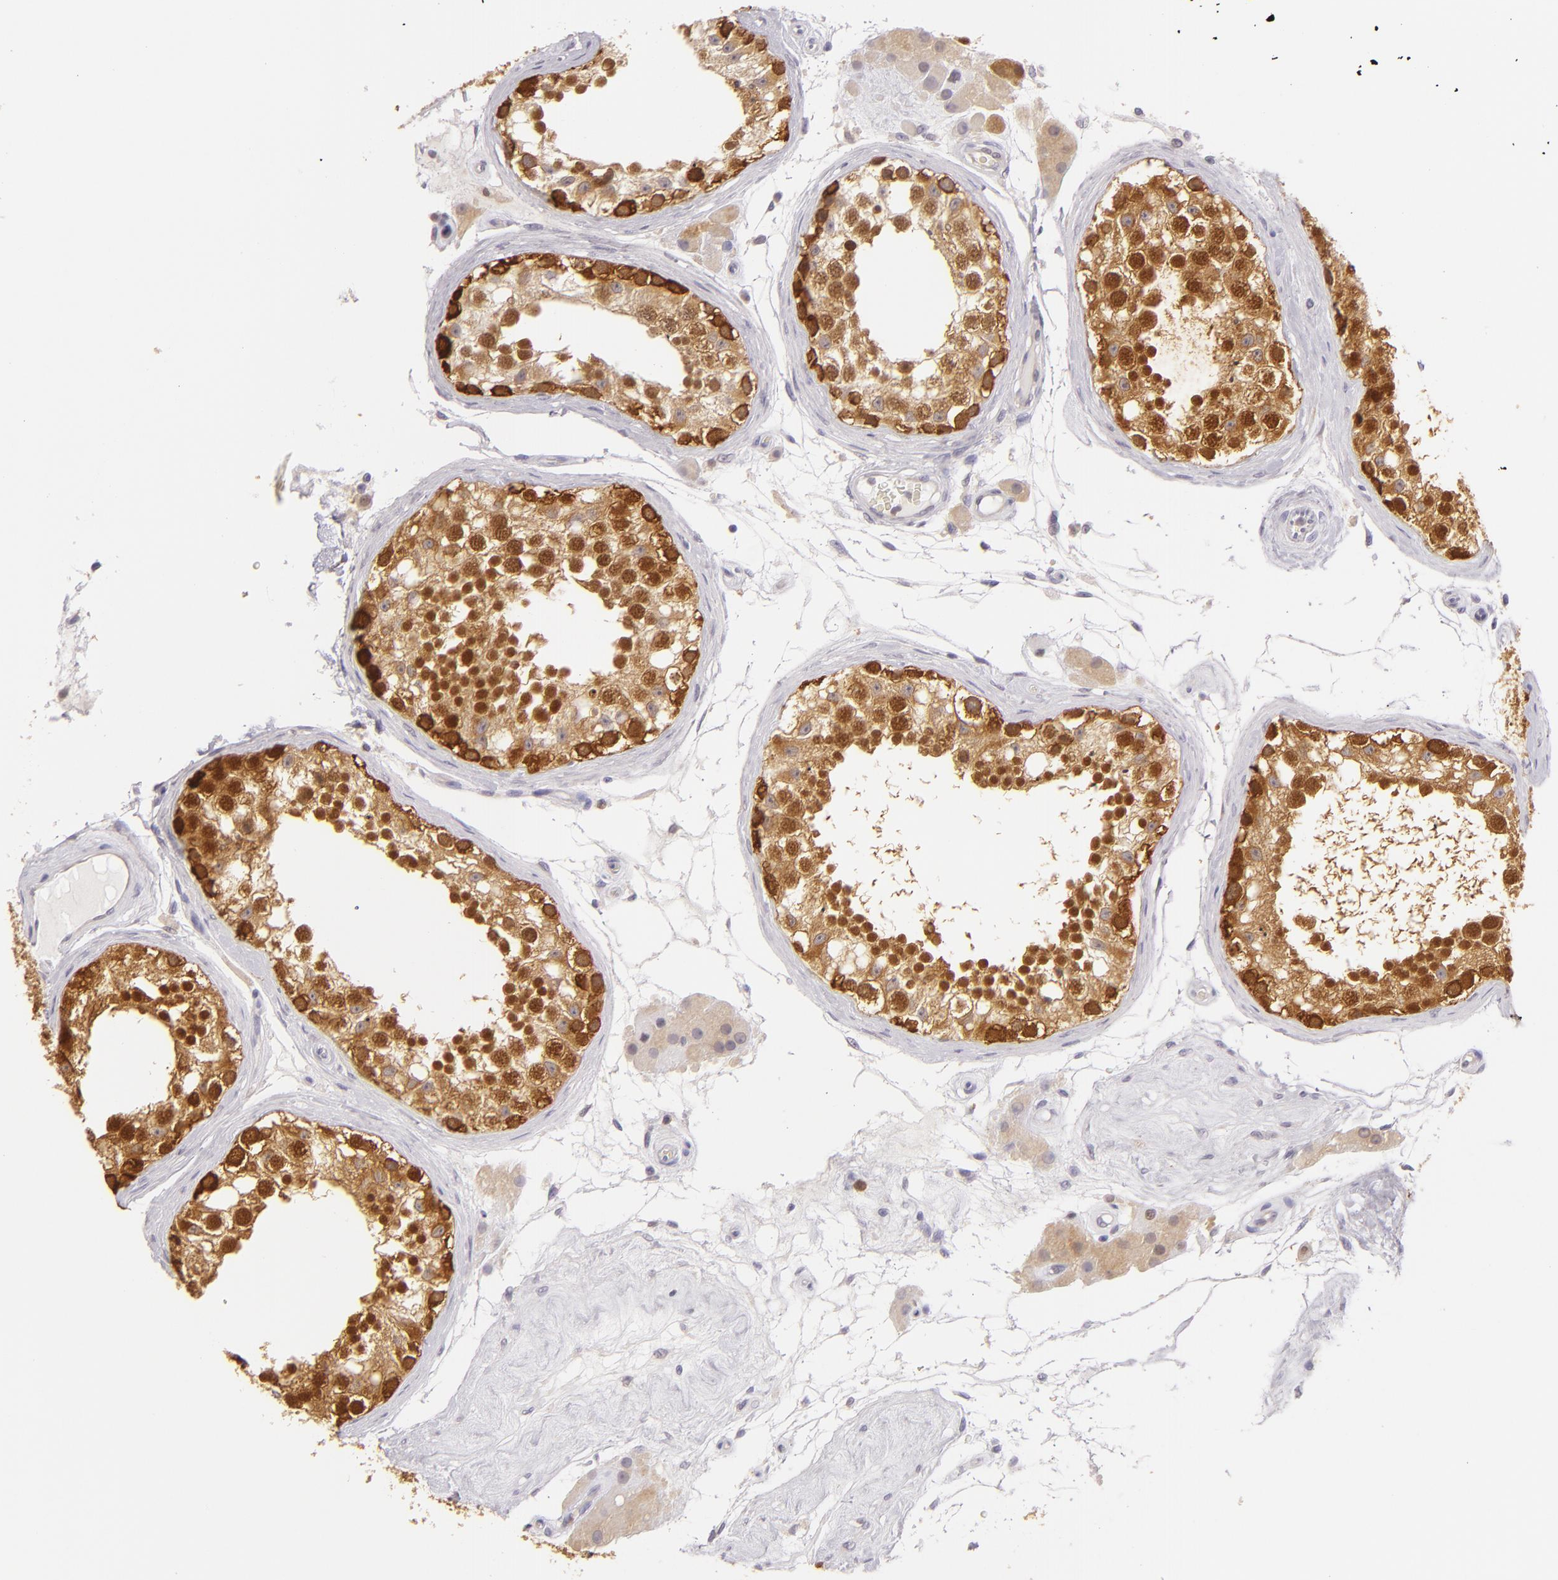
{"staining": {"intensity": "strong", "quantity": ">75%", "location": "cytoplasmic/membranous,nuclear"}, "tissue": "testis", "cell_type": "Cells in seminiferous ducts", "image_type": "normal", "snomed": [{"axis": "morphology", "description": "Normal tissue, NOS"}, {"axis": "topography", "description": "Testis"}], "caption": "Immunohistochemistry (DAB (3,3'-diaminobenzidine)) staining of benign human testis displays strong cytoplasmic/membranous,nuclear protein expression in about >75% of cells in seminiferous ducts. (brown staining indicates protein expression, while blue staining denotes nuclei).", "gene": "HSPH1", "patient": {"sex": "male", "age": 68}}